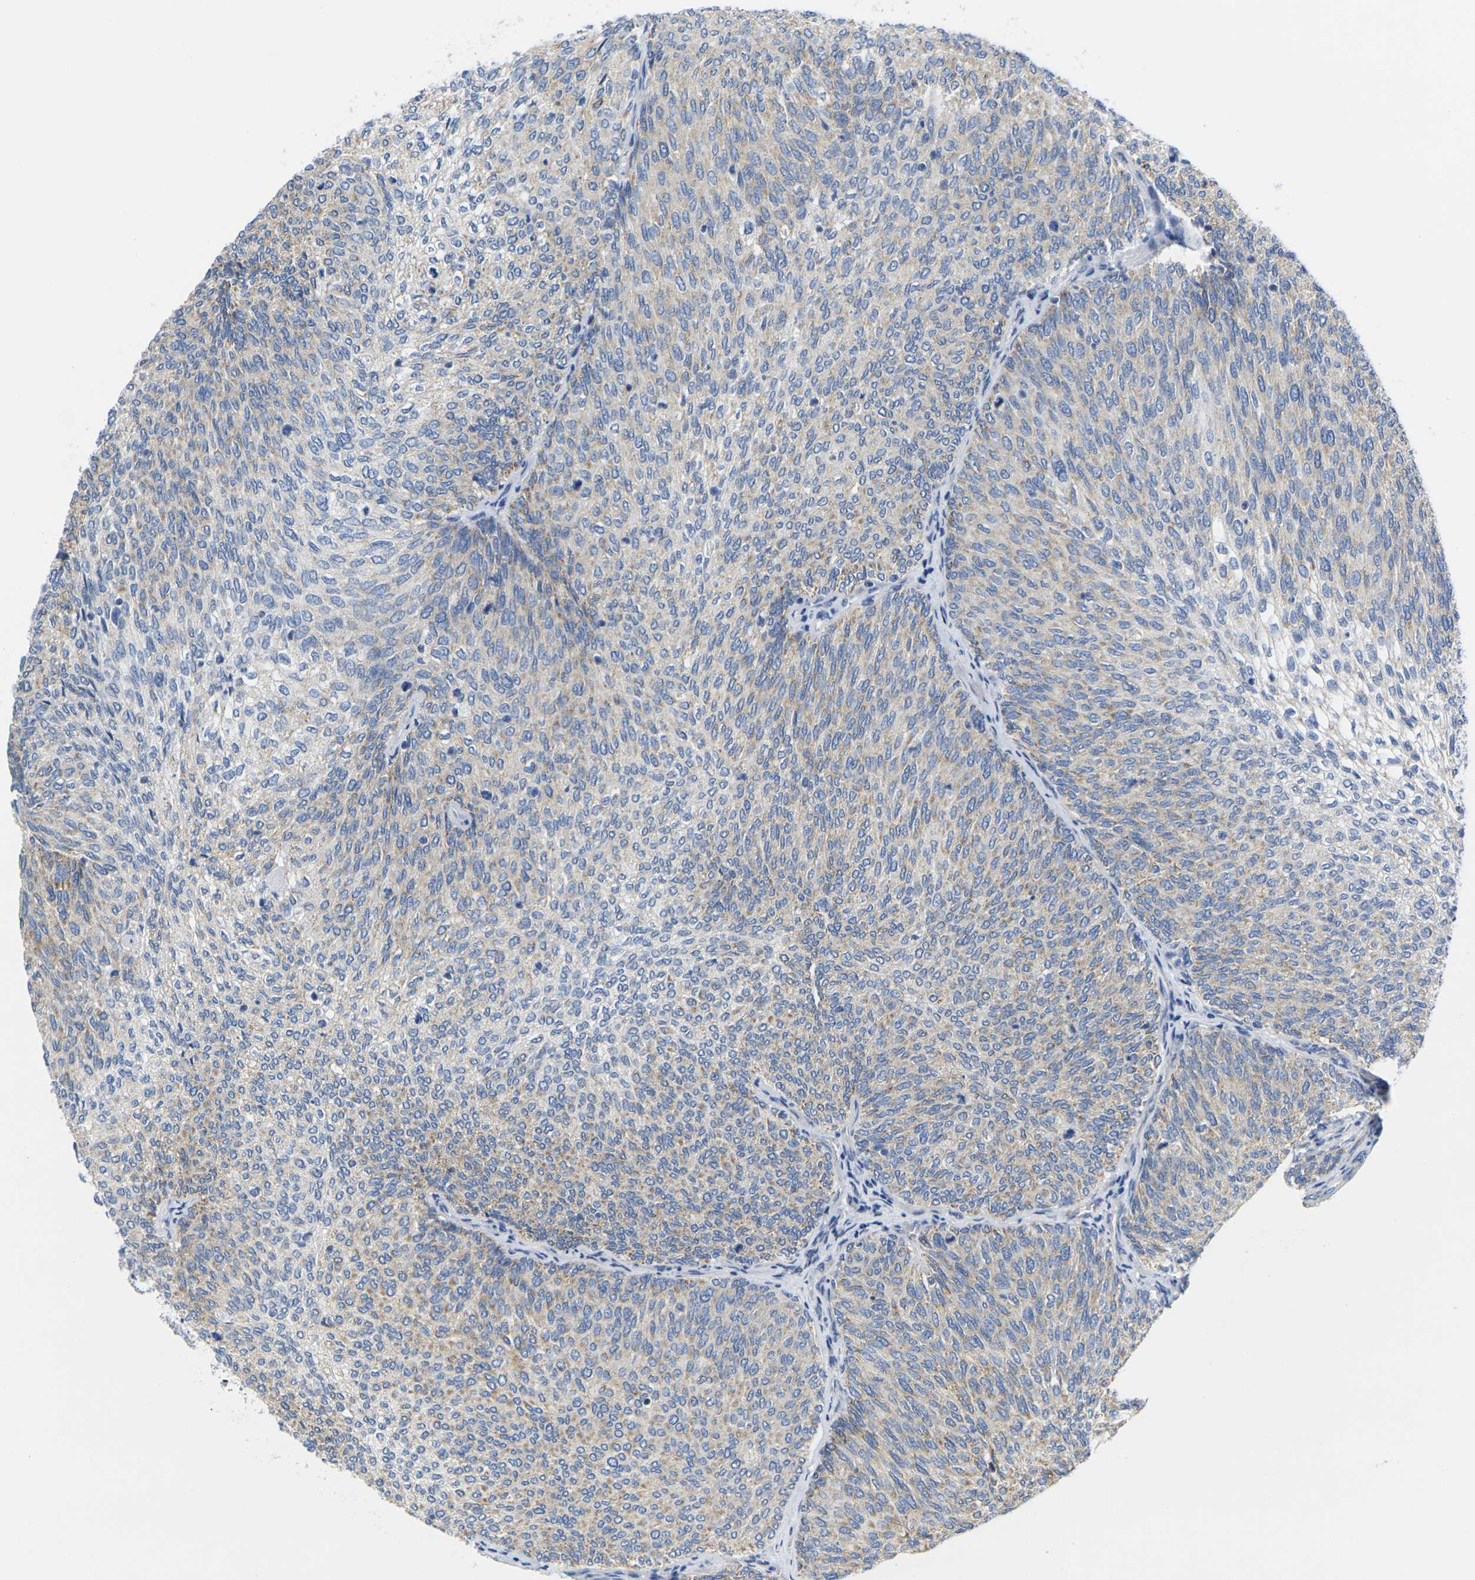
{"staining": {"intensity": "weak", "quantity": "25%-75%", "location": "cytoplasmic/membranous"}, "tissue": "urothelial cancer", "cell_type": "Tumor cells", "image_type": "cancer", "snomed": [{"axis": "morphology", "description": "Urothelial carcinoma, Low grade"}, {"axis": "topography", "description": "Urinary bladder"}], "caption": "The image demonstrates staining of urothelial cancer, revealing weak cytoplasmic/membranous protein staining (brown color) within tumor cells.", "gene": "TMEM204", "patient": {"sex": "female", "age": 79}}